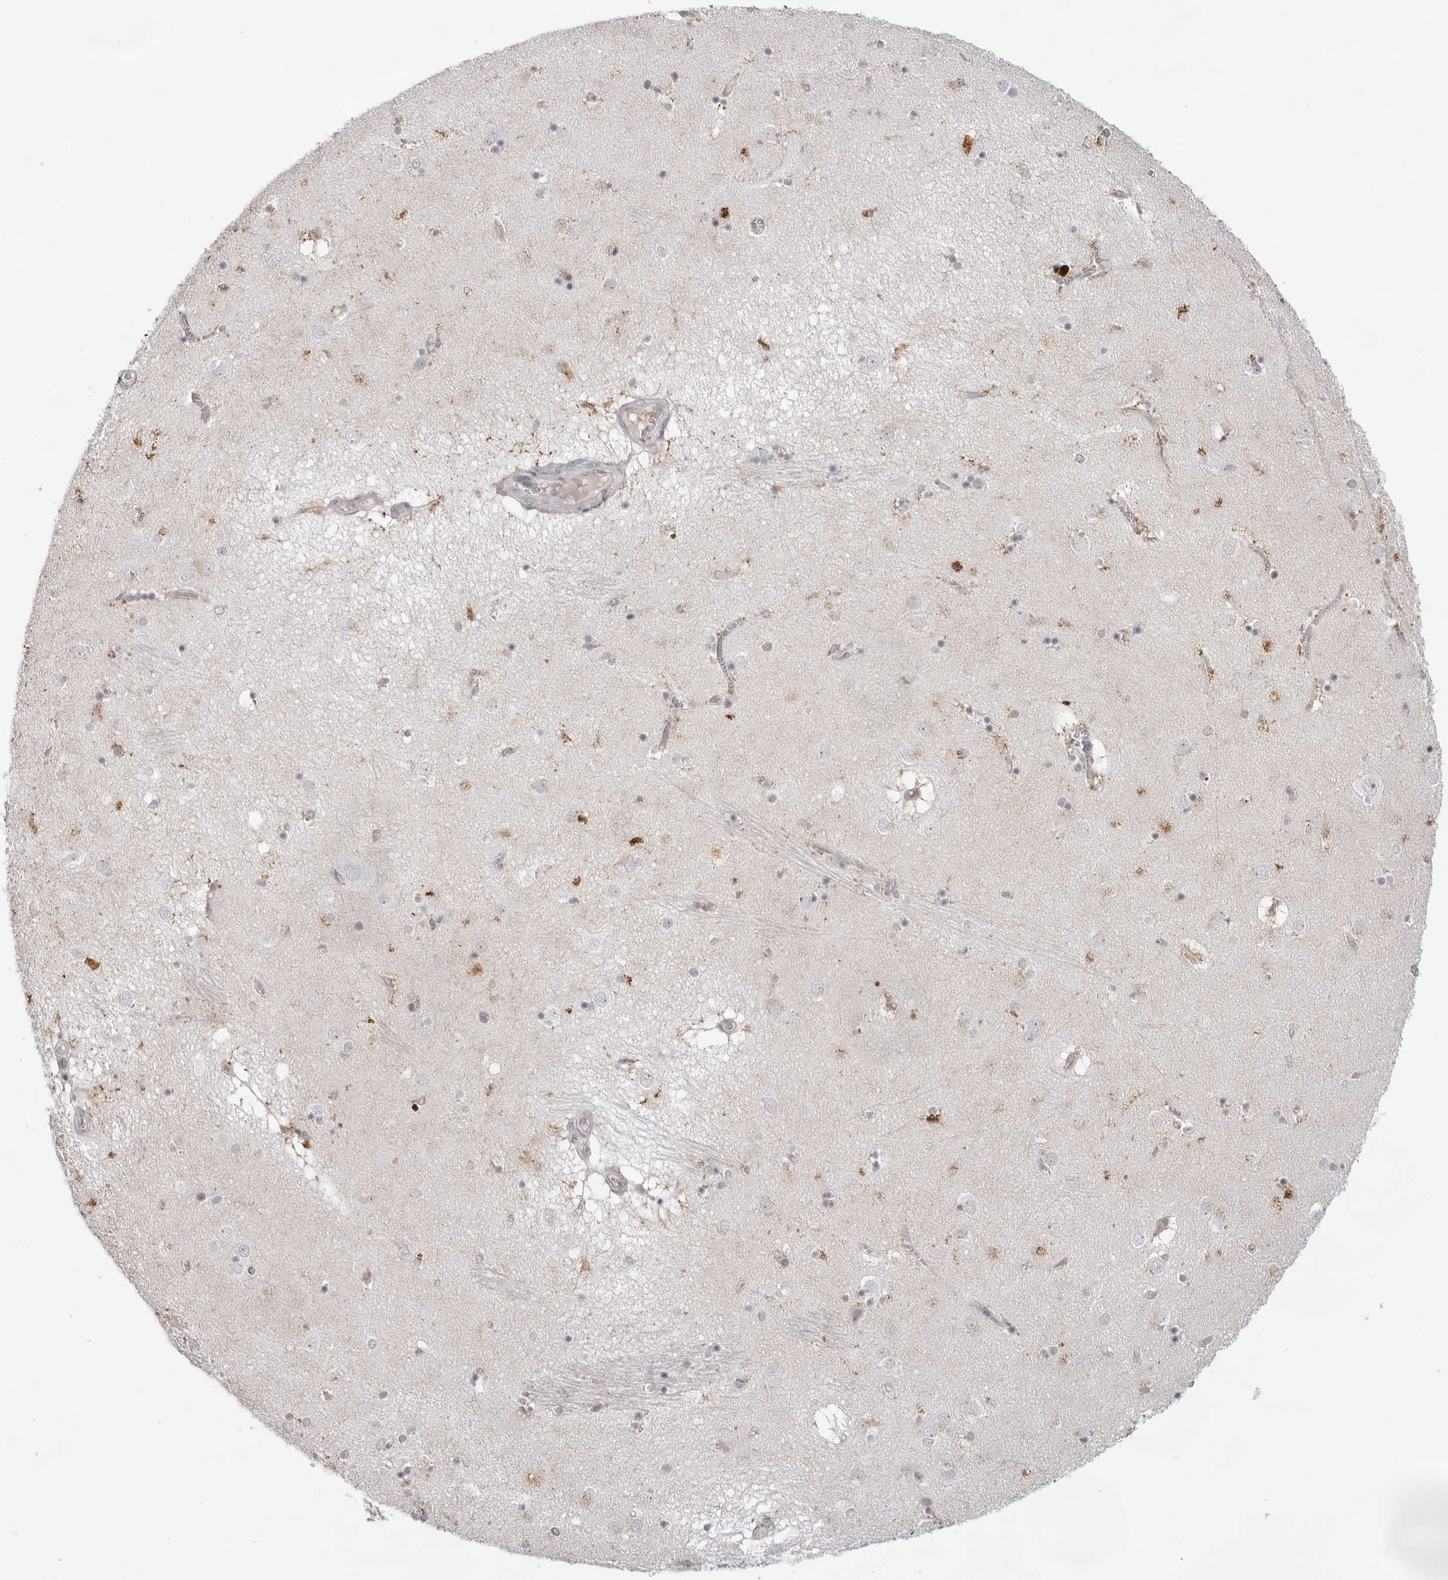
{"staining": {"intensity": "weak", "quantity": "<25%", "location": "cytoplasmic/membranous"}, "tissue": "caudate", "cell_type": "Glial cells", "image_type": "normal", "snomed": [{"axis": "morphology", "description": "Normal tissue, NOS"}, {"axis": "topography", "description": "Lateral ventricle wall"}], "caption": "A high-resolution photomicrograph shows immunohistochemistry staining of benign caudate, which reveals no significant positivity in glial cells. (DAB immunohistochemistry visualized using brightfield microscopy, high magnification).", "gene": "ACP6", "patient": {"sex": "male", "age": 70}}